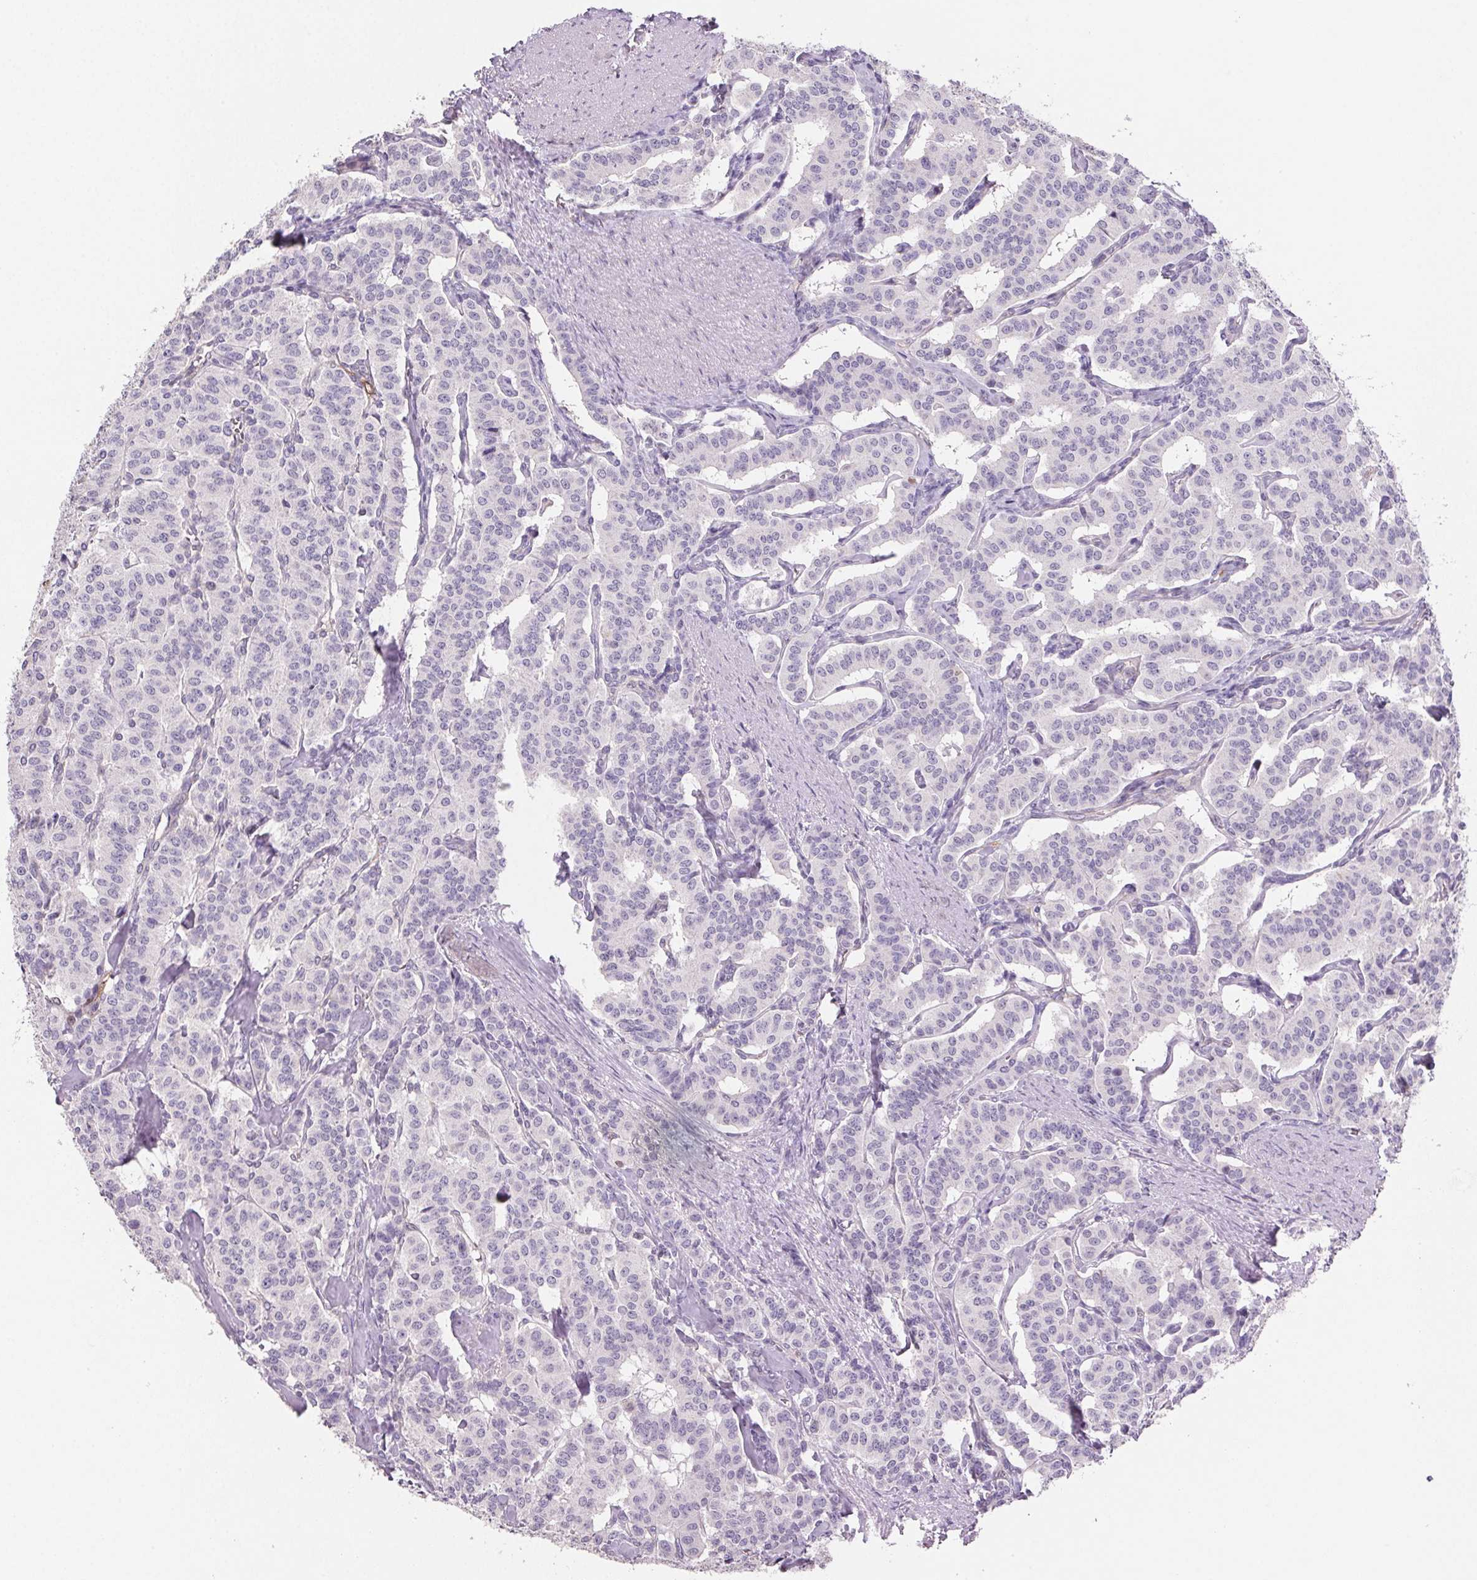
{"staining": {"intensity": "negative", "quantity": "none", "location": "none"}, "tissue": "carcinoid", "cell_type": "Tumor cells", "image_type": "cancer", "snomed": [{"axis": "morphology", "description": "Carcinoid, malignant, NOS"}, {"axis": "topography", "description": "Lung"}], "caption": "This is an IHC image of human carcinoid. There is no staining in tumor cells.", "gene": "GBP1", "patient": {"sex": "female", "age": 46}}